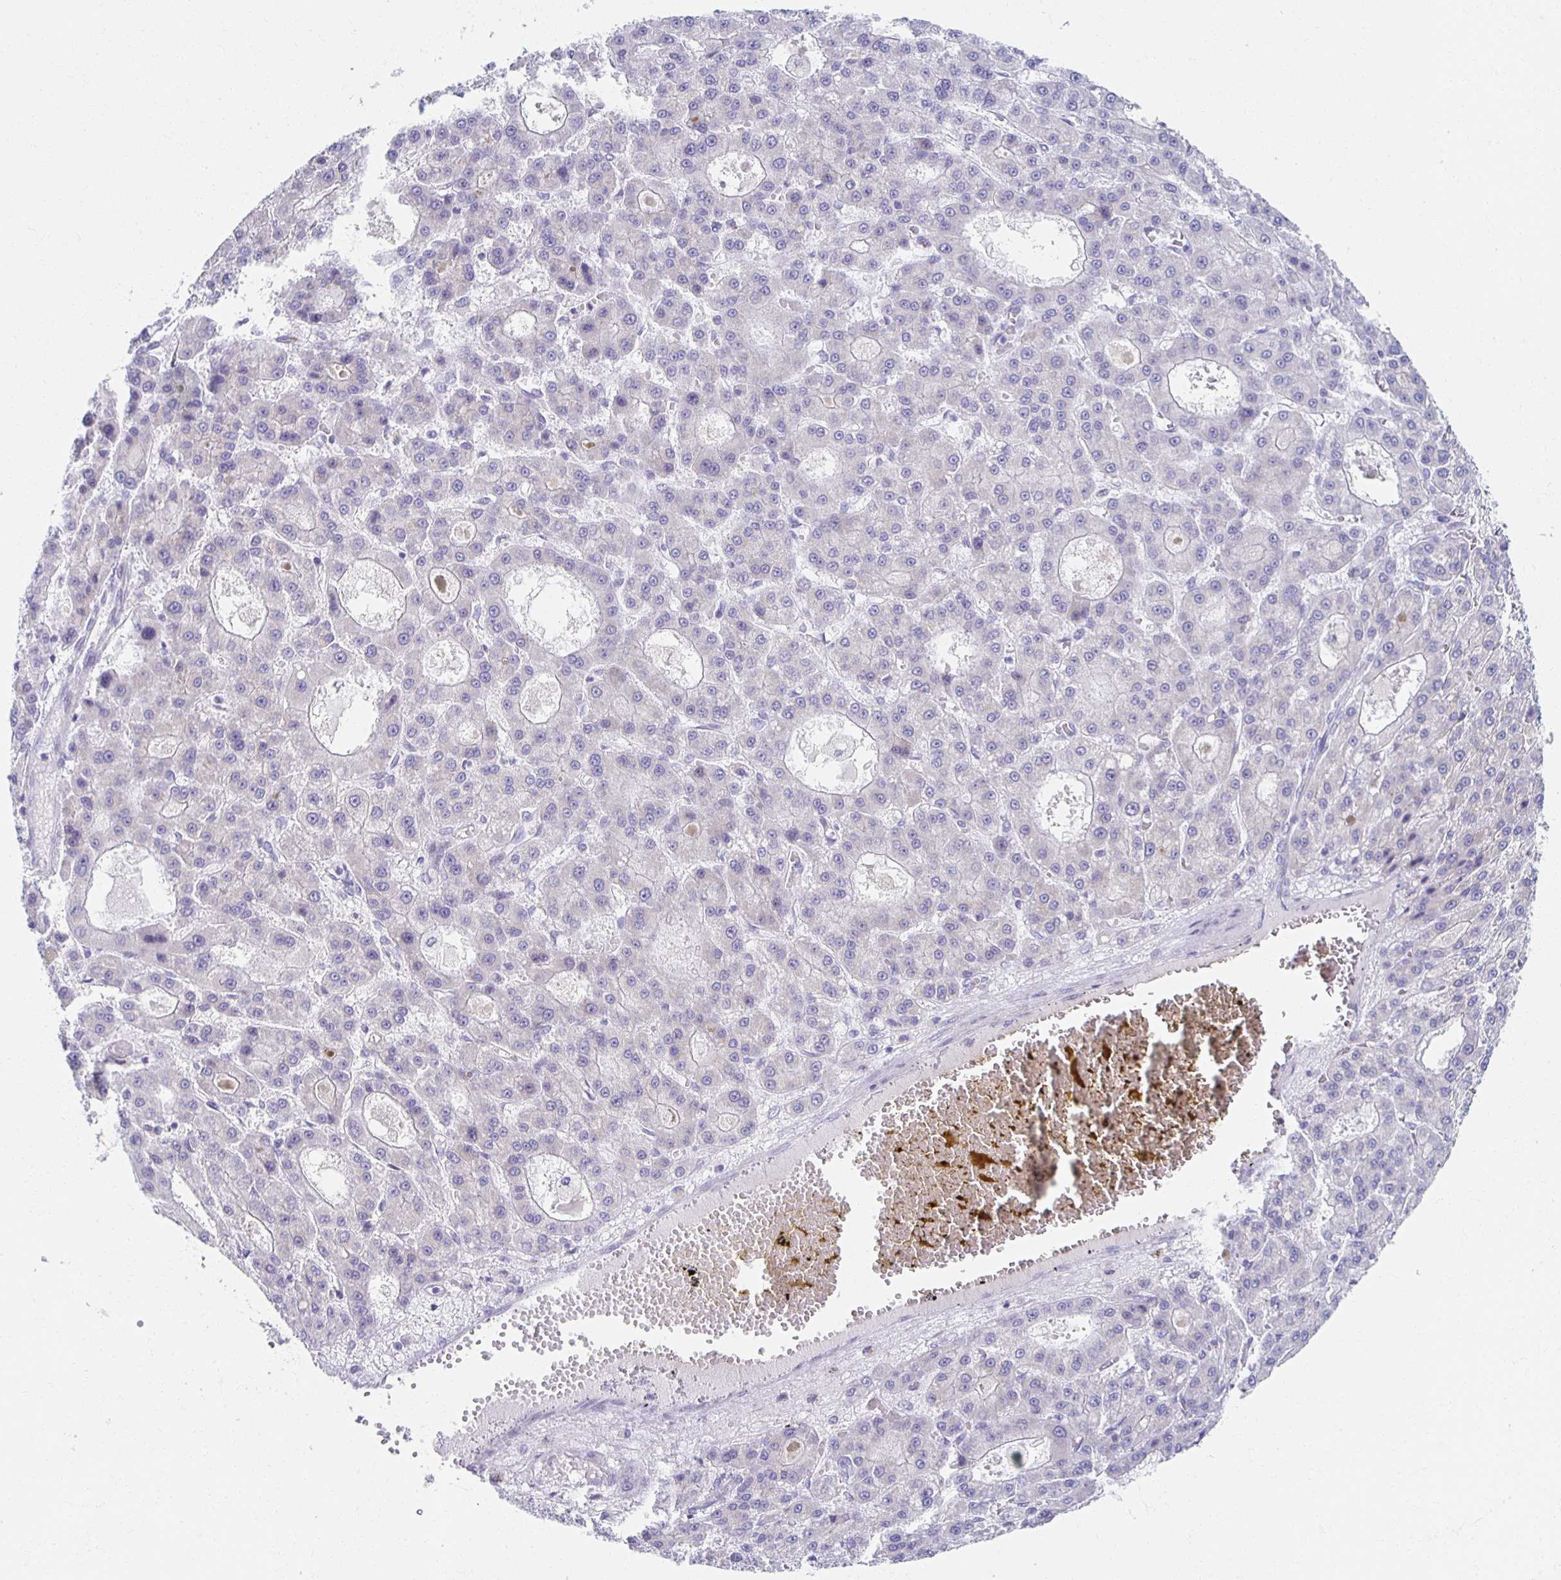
{"staining": {"intensity": "negative", "quantity": "none", "location": "none"}, "tissue": "liver cancer", "cell_type": "Tumor cells", "image_type": "cancer", "snomed": [{"axis": "morphology", "description": "Carcinoma, Hepatocellular, NOS"}, {"axis": "topography", "description": "Liver"}], "caption": "Tumor cells show no significant protein positivity in hepatocellular carcinoma (liver).", "gene": "TEX44", "patient": {"sex": "male", "age": 70}}